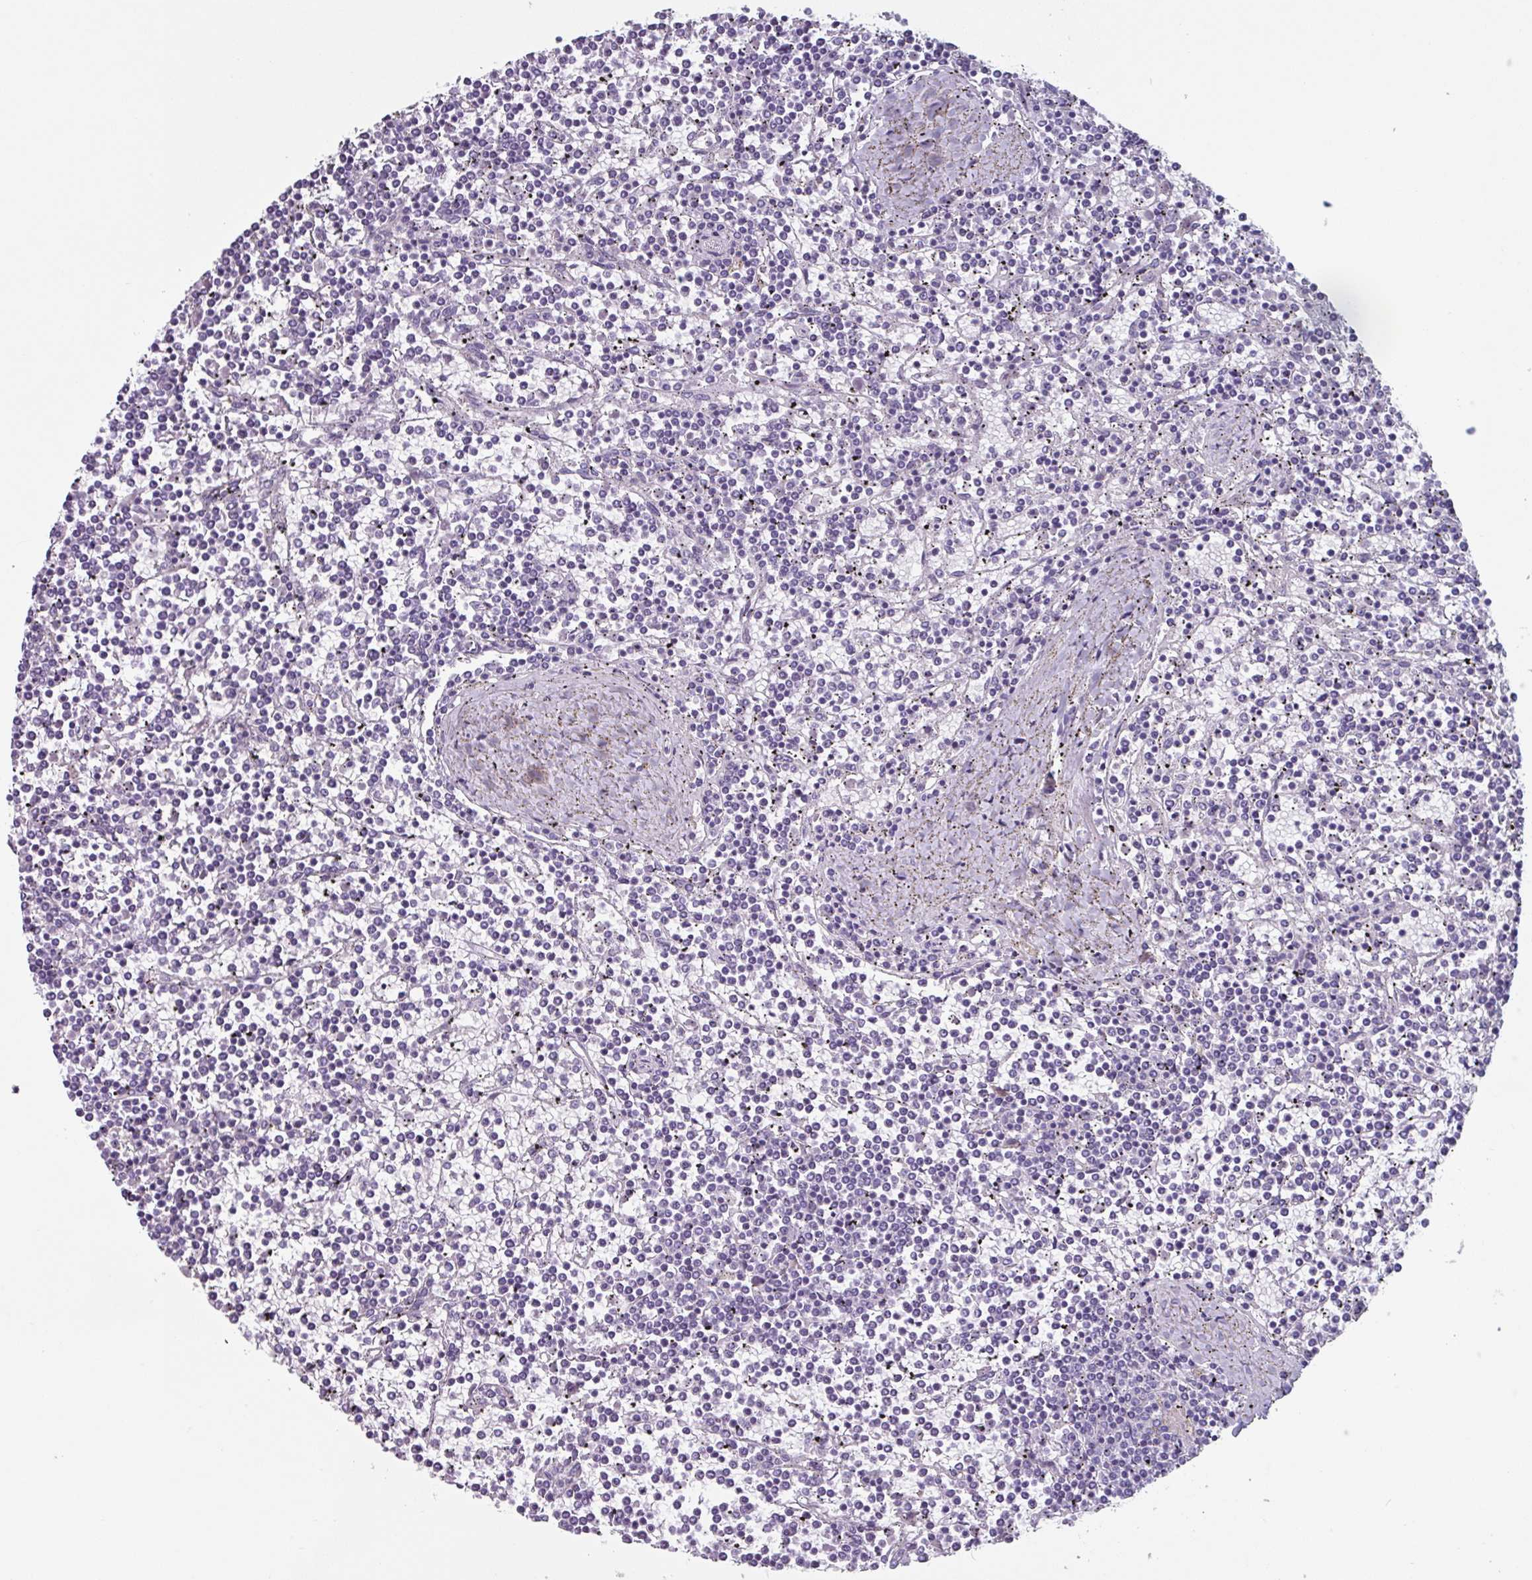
{"staining": {"intensity": "negative", "quantity": "none", "location": "none"}, "tissue": "lymphoma", "cell_type": "Tumor cells", "image_type": "cancer", "snomed": [{"axis": "morphology", "description": "Malignant lymphoma, non-Hodgkin's type, Low grade"}, {"axis": "topography", "description": "Spleen"}], "caption": "DAB (3,3'-diaminobenzidine) immunohistochemical staining of human lymphoma demonstrates no significant staining in tumor cells.", "gene": "OR2T10", "patient": {"sex": "female", "age": 19}}